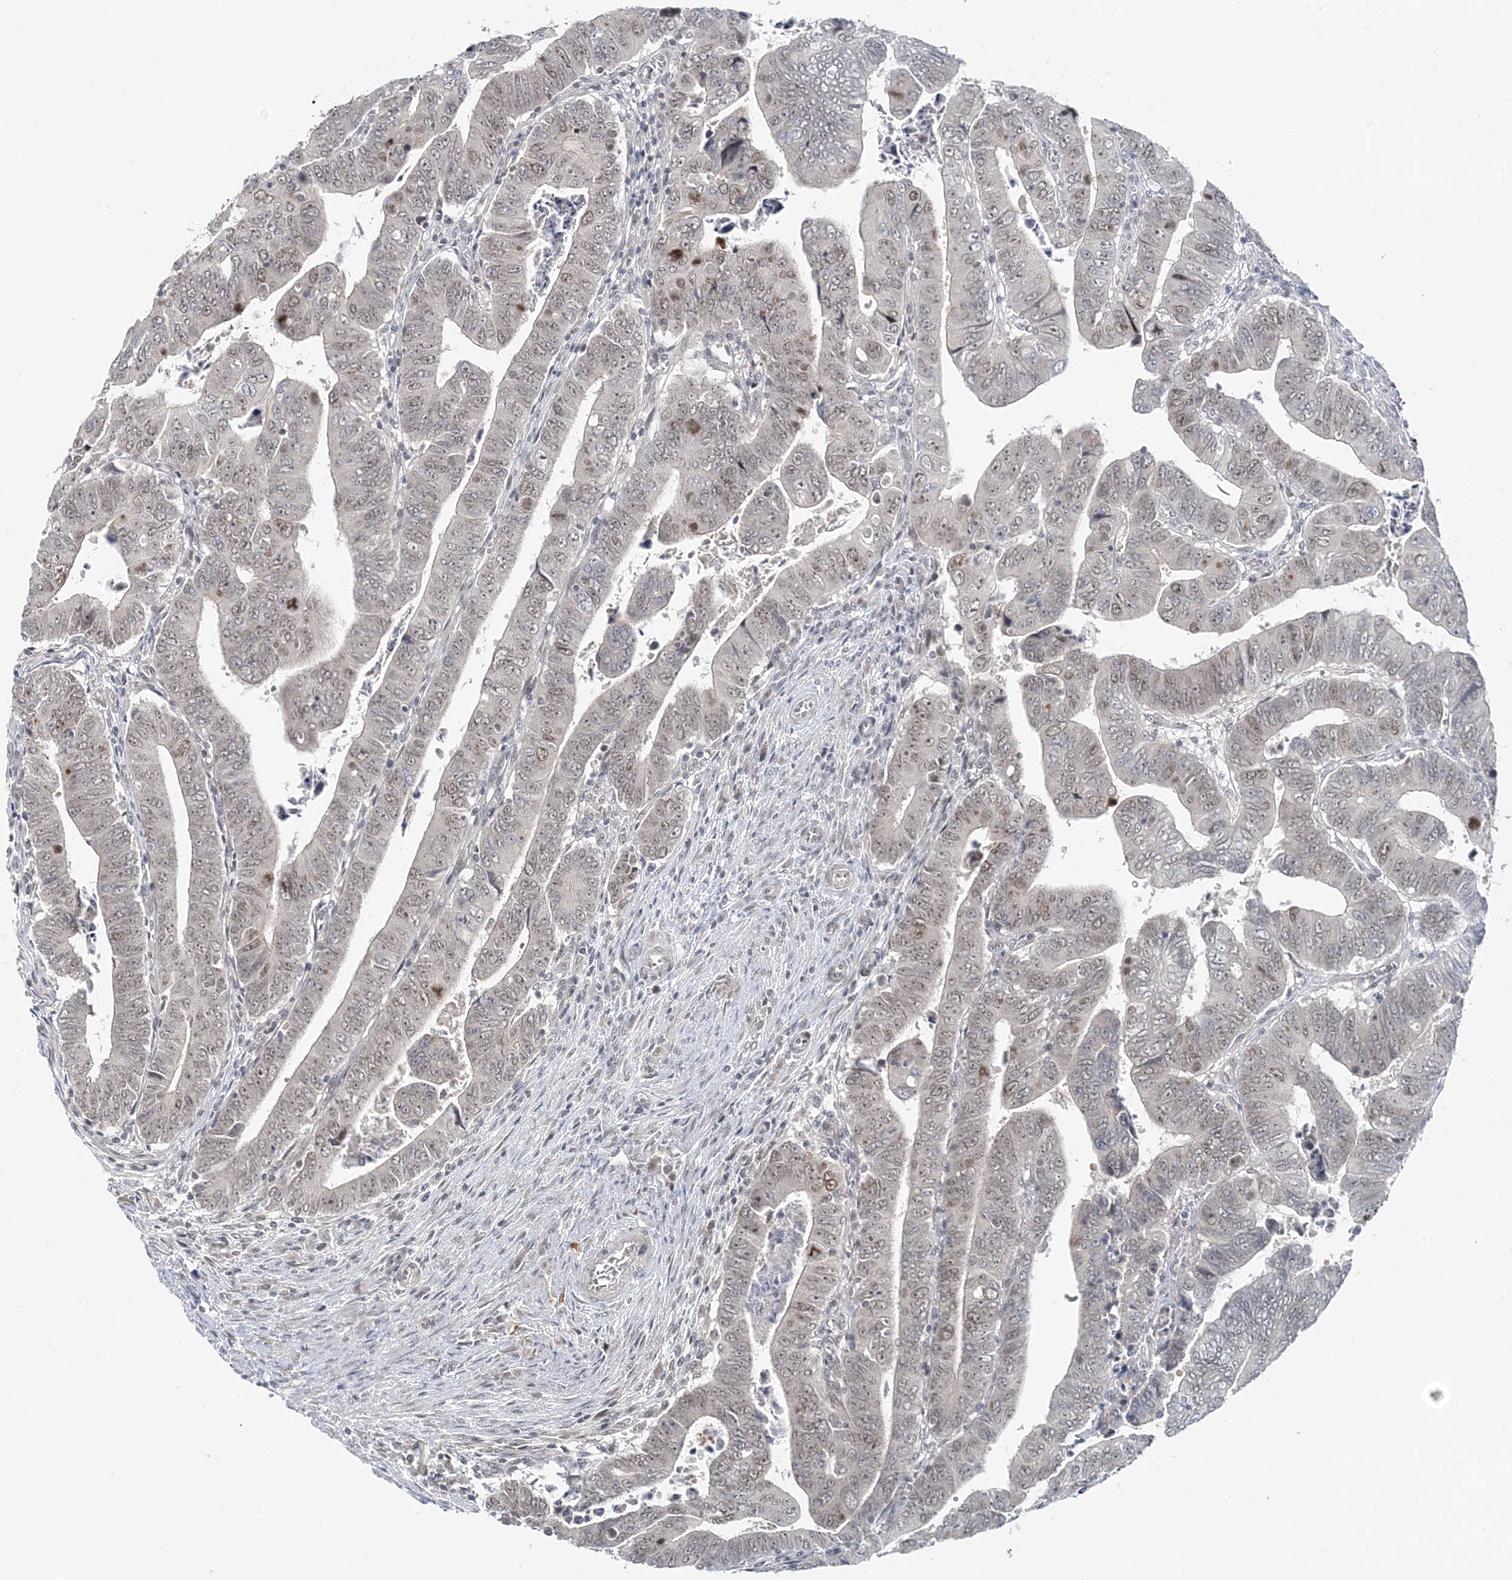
{"staining": {"intensity": "weak", "quantity": ">75%", "location": "nuclear"}, "tissue": "colorectal cancer", "cell_type": "Tumor cells", "image_type": "cancer", "snomed": [{"axis": "morphology", "description": "Normal tissue, NOS"}, {"axis": "morphology", "description": "Adenocarcinoma, NOS"}, {"axis": "topography", "description": "Rectum"}], "caption": "This image shows immunohistochemistry (IHC) staining of colorectal cancer, with low weak nuclear expression in about >75% of tumor cells.", "gene": "LEXM", "patient": {"sex": "female", "age": 65}}